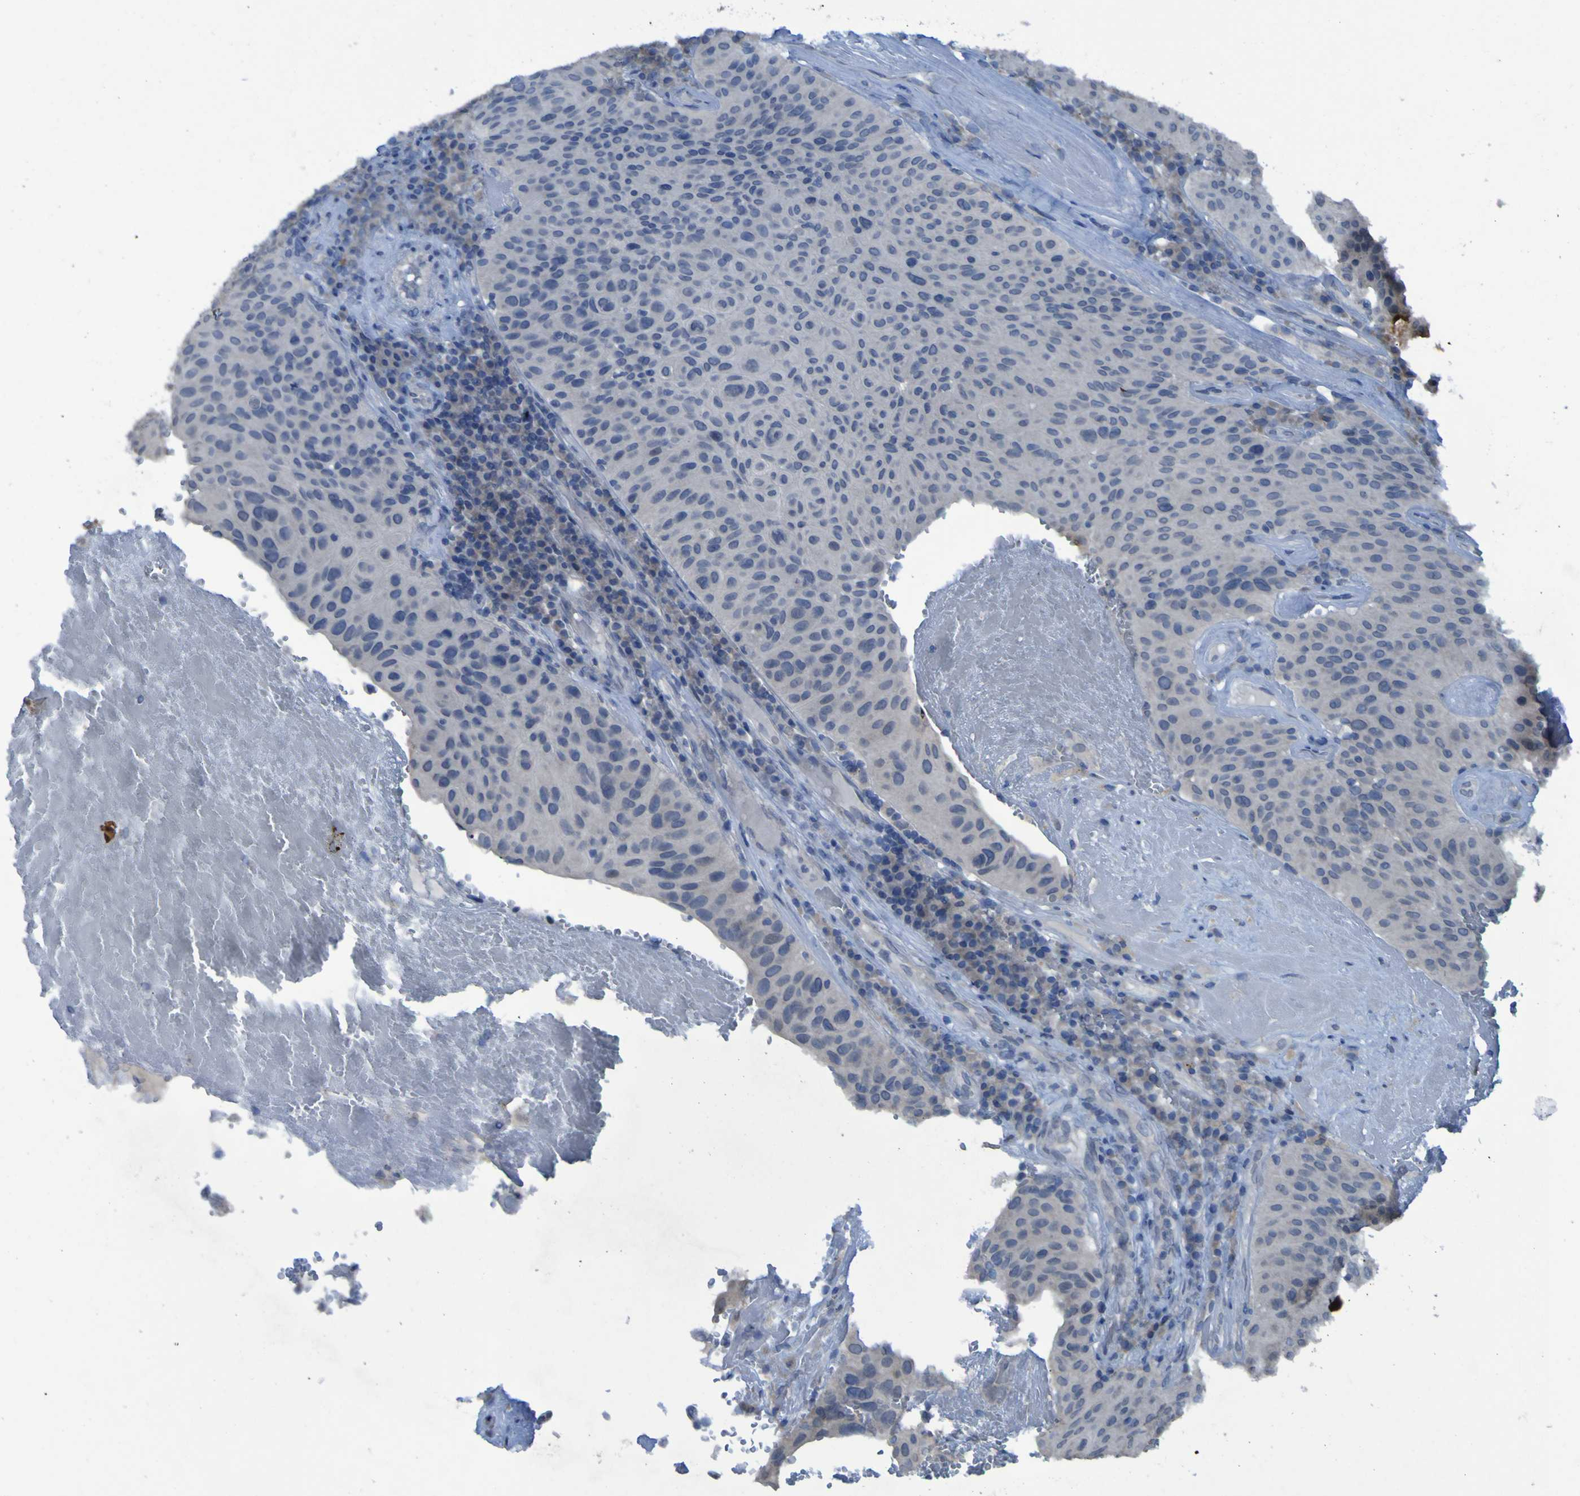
{"staining": {"intensity": "negative", "quantity": "none", "location": "none"}, "tissue": "urothelial cancer", "cell_type": "Tumor cells", "image_type": "cancer", "snomed": [{"axis": "morphology", "description": "Urothelial carcinoma, High grade"}, {"axis": "topography", "description": "Urinary bladder"}], "caption": "This is an immunohistochemistry micrograph of human urothelial cancer. There is no staining in tumor cells.", "gene": "CLDN18", "patient": {"sex": "male", "age": 66}}